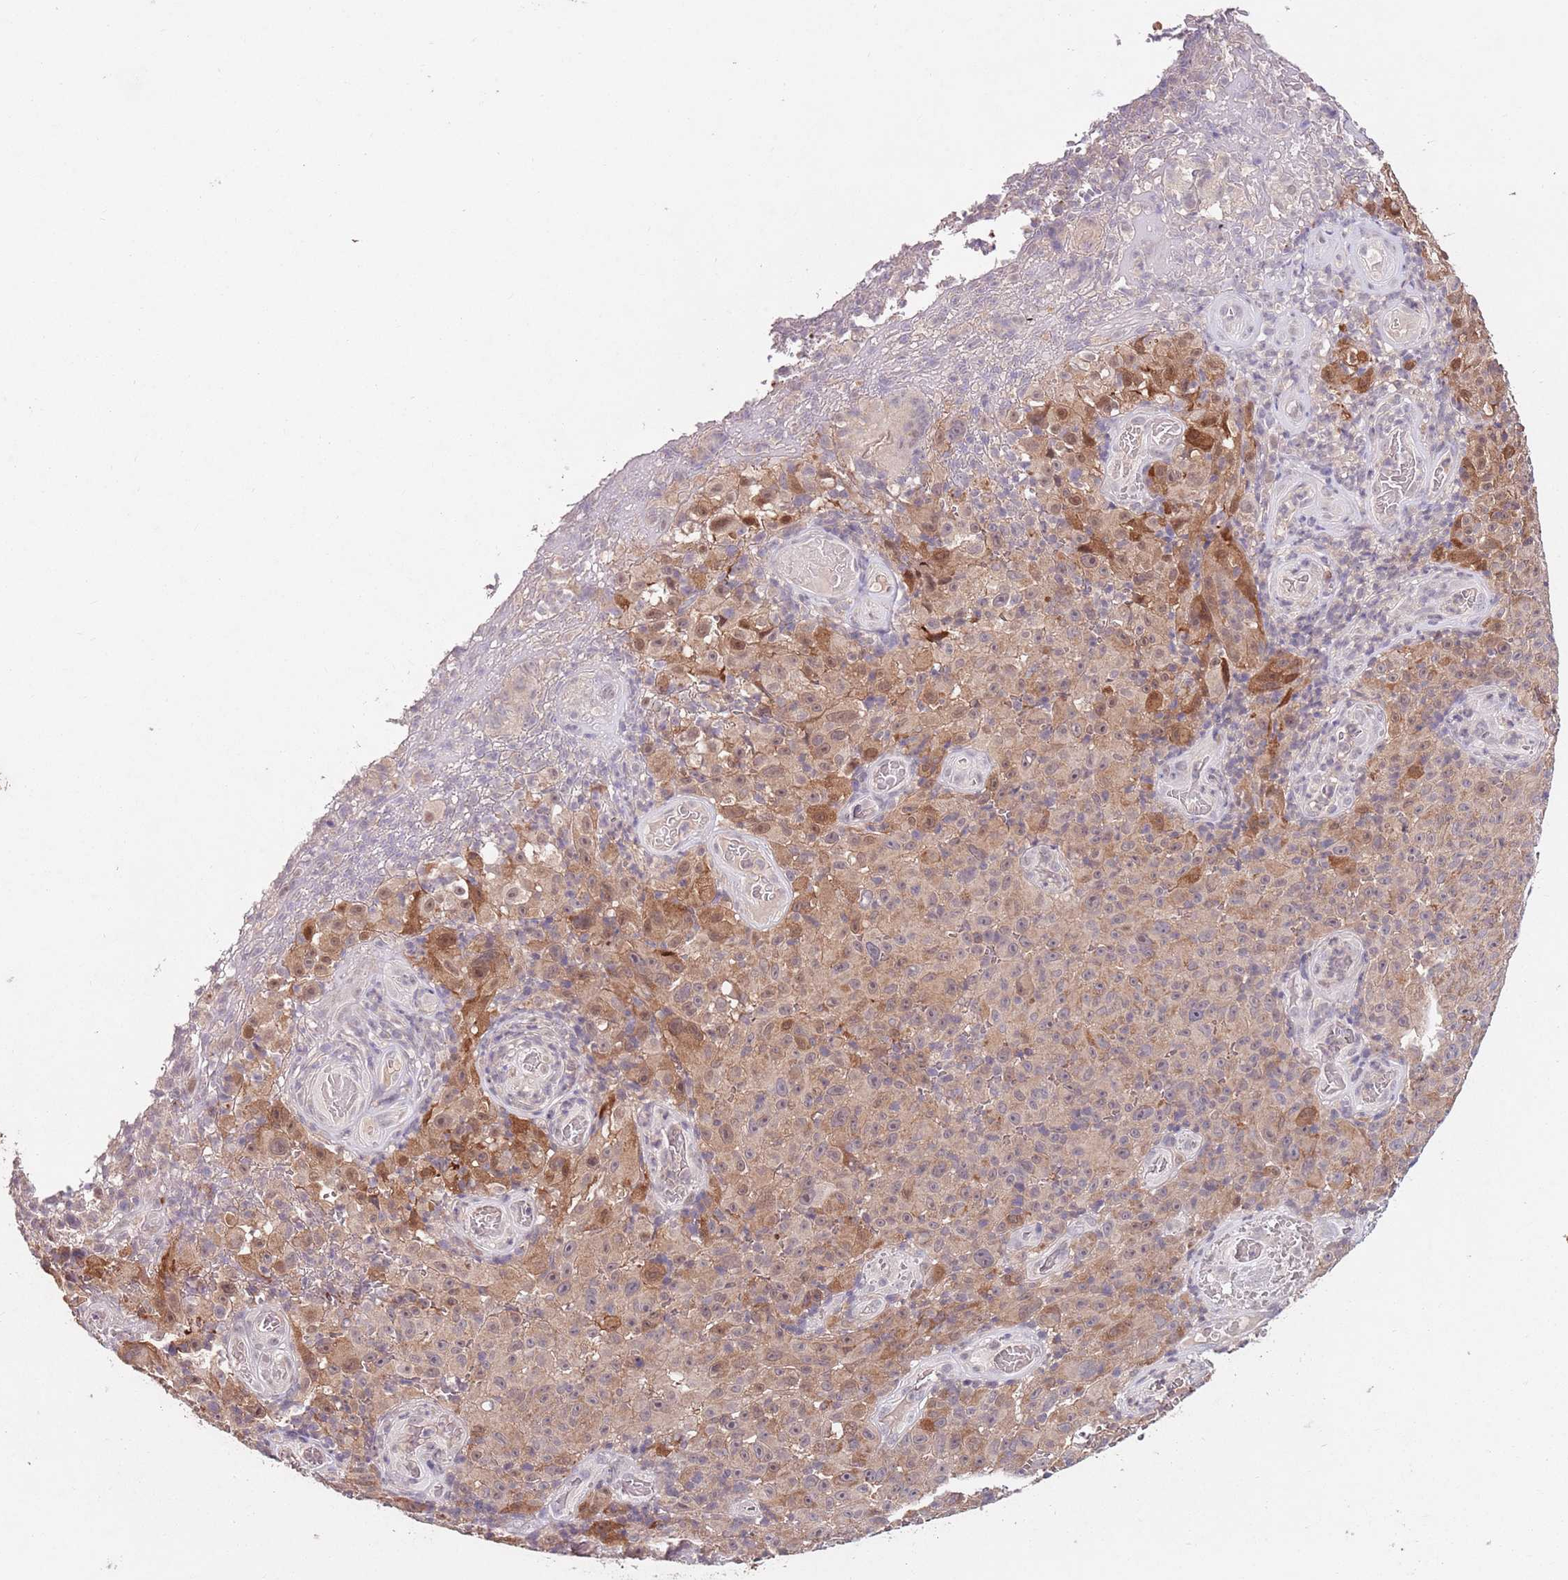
{"staining": {"intensity": "moderate", "quantity": "<25%", "location": "cytoplasmic/membranous"}, "tissue": "melanoma", "cell_type": "Tumor cells", "image_type": "cancer", "snomed": [{"axis": "morphology", "description": "Malignant melanoma, NOS"}, {"axis": "topography", "description": "Skin"}], "caption": "The micrograph reveals a brown stain indicating the presence of a protein in the cytoplasmic/membranous of tumor cells in melanoma.", "gene": "NRDE2", "patient": {"sex": "female", "age": 82}}